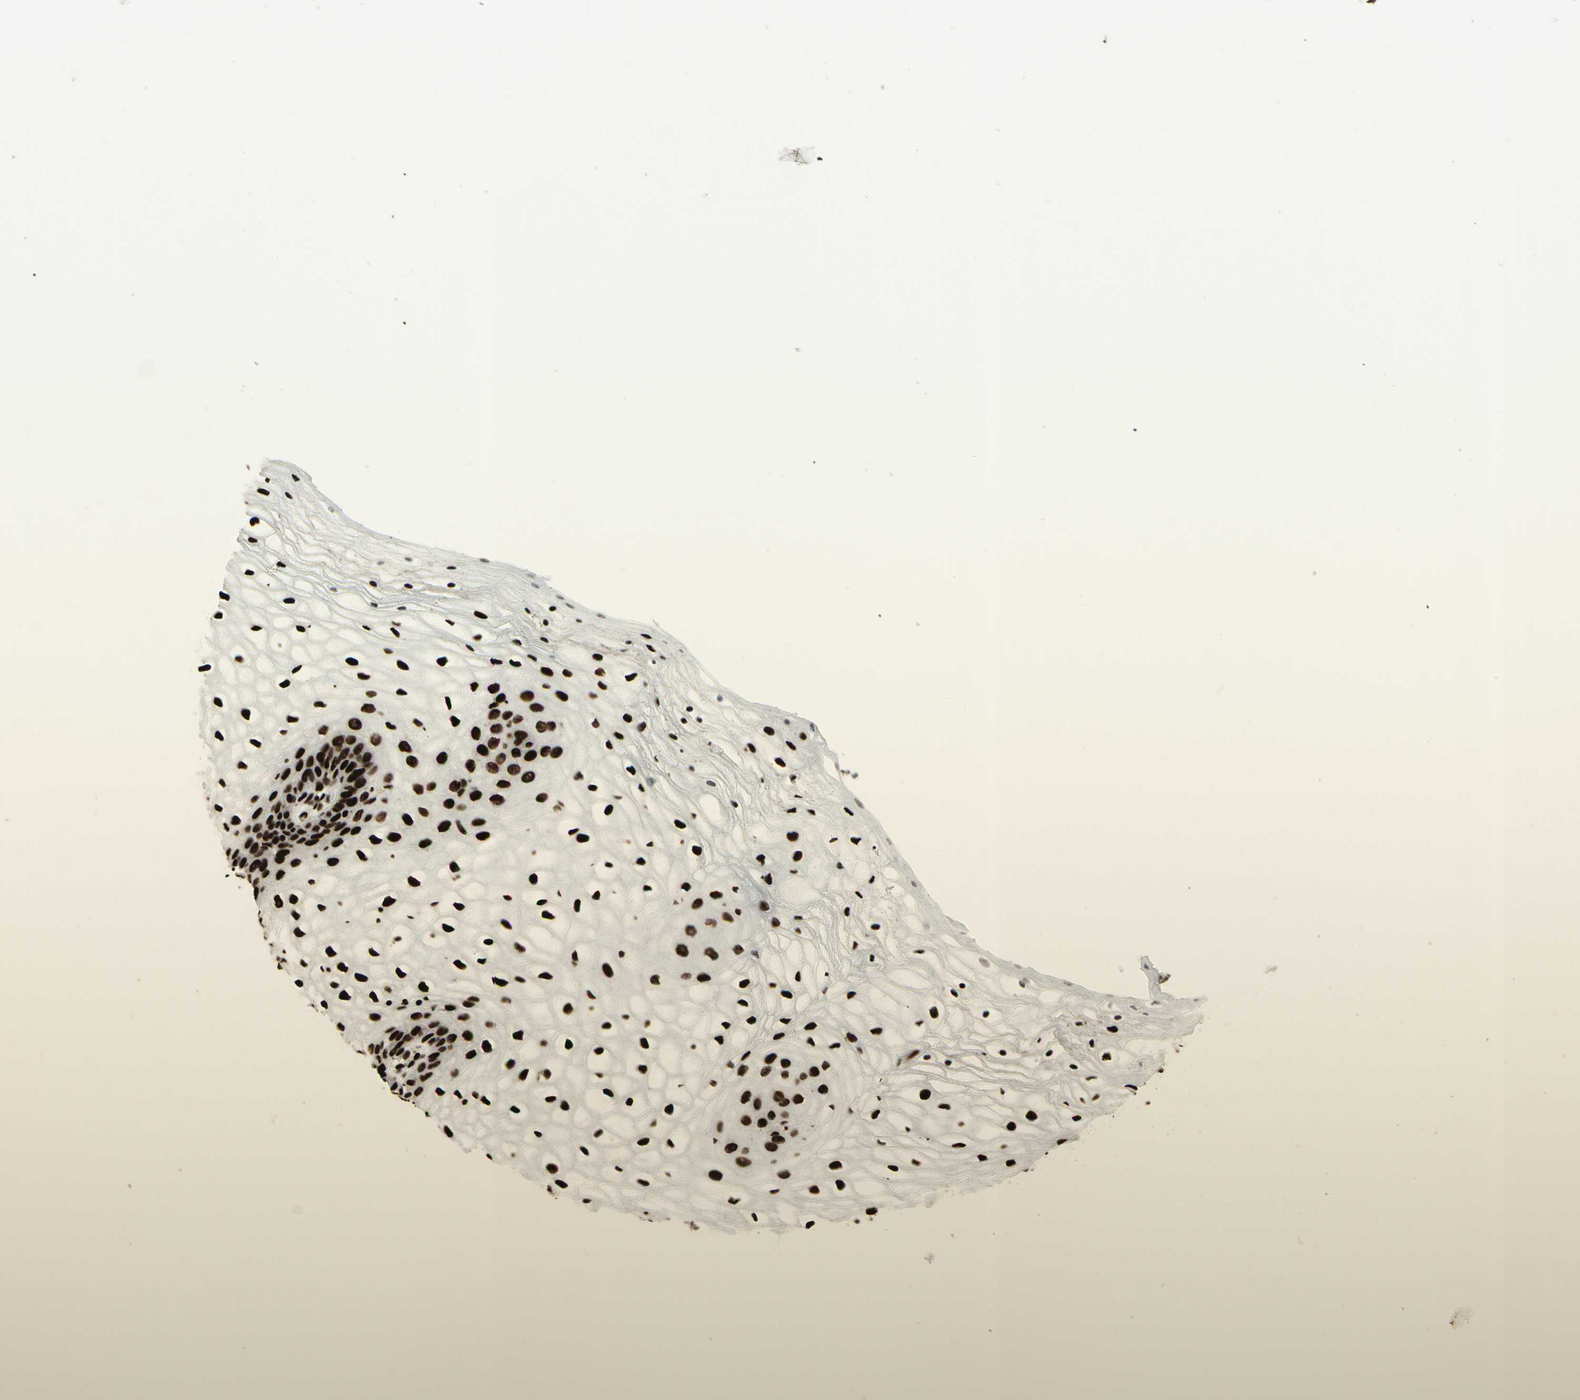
{"staining": {"intensity": "strong", "quantity": ">75%", "location": "nuclear"}, "tissue": "vagina", "cell_type": "Squamous epithelial cells", "image_type": "normal", "snomed": [{"axis": "morphology", "description": "Normal tissue, NOS"}, {"axis": "topography", "description": "Vagina"}], "caption": "Vagina was stained to show a protein in brown. There is high levels of strong nuclear expression in approximately >75% of squamous epithelial cells. The staining is performed using DAB (3,3'-diaminobenzidine) brown chromogen to label protein expression. The nuclei are counter-stained blue using hematoxylin.", "gene": "U2AF2", "patient": {"sex": "female", "age": 34}}